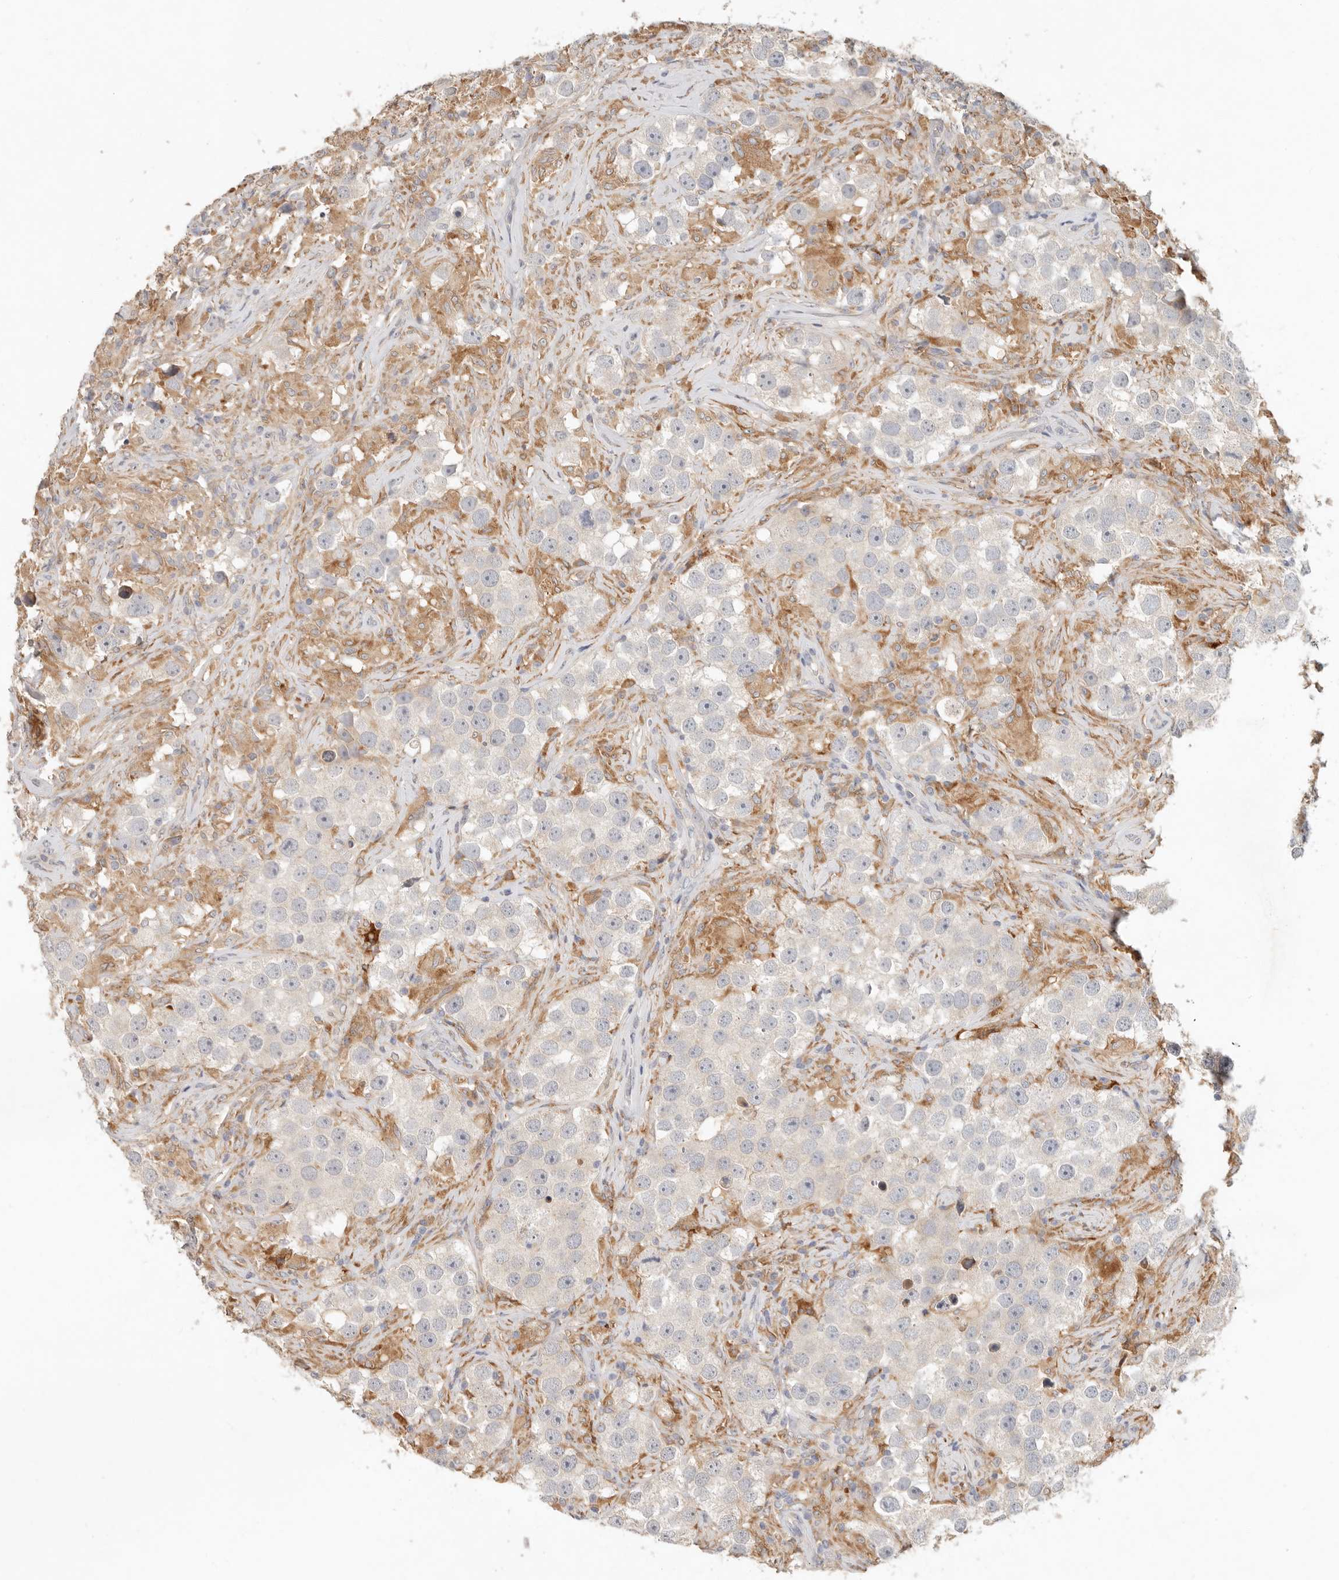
{"staining": {"intensity": "negative", "quantity": "none", "location": "none"}, "tissue": "testis cancer", "cell_type": "Tumor cells", "image_type": "cancer", "snomed": [{"axis": "morphology", "description": "Seminoma, NOS"}, {"axis": "topography", "description": "Testis"}], "caption": "DAB immunohistochemical staining of testis cancer exhibits no significant staining in tumor cells.", "gene": "ARHGEF10L", "patient": {"sex": "male", "age": 49}}